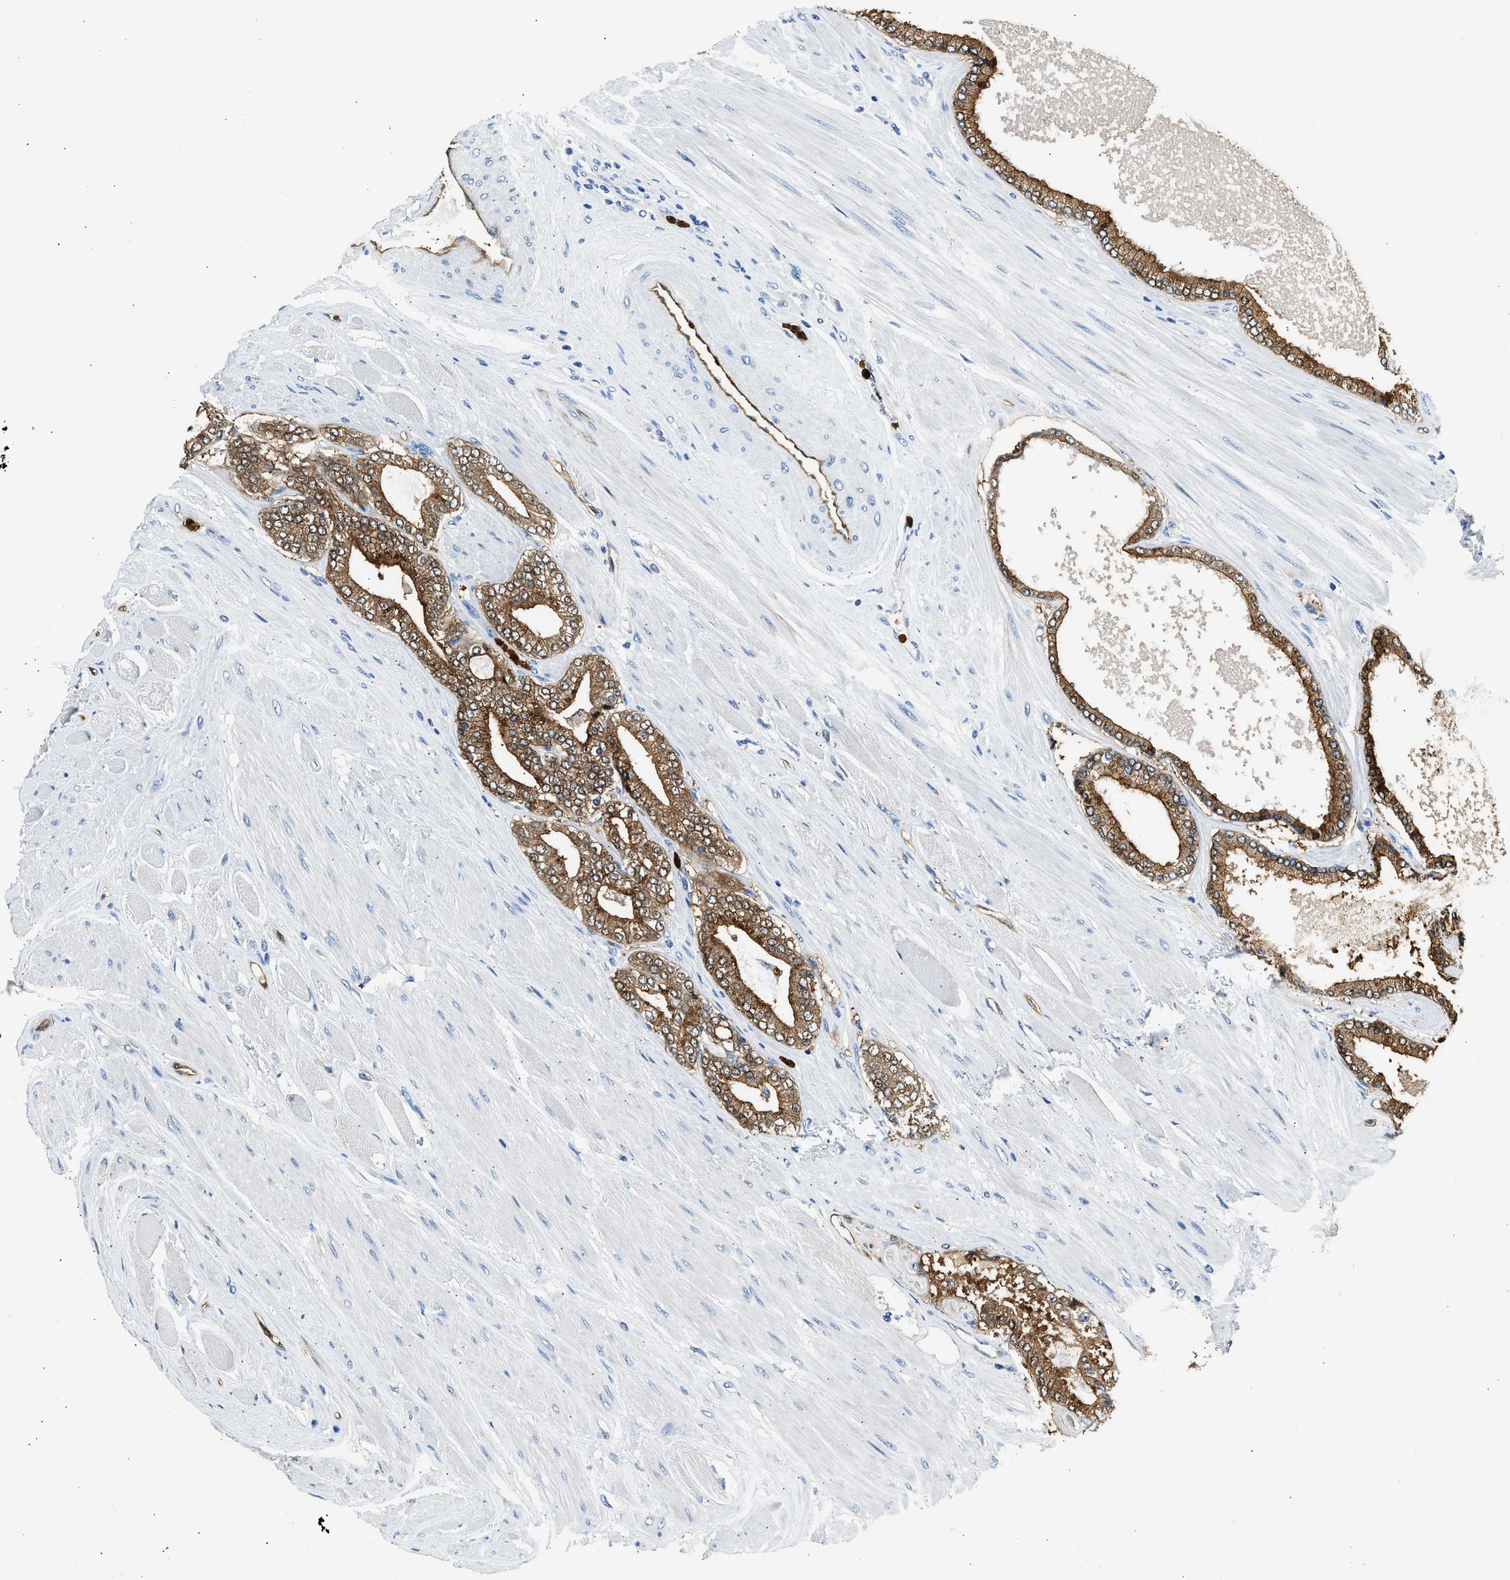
{"staining": {"intensity": "moderate", "quantity": ">75%", "location": "cytoplasmic/membranous"}, "tissue": "prostate cancer", "cell_type": "Tumor cells", "image_type": "cancer", "snomed": [{"axis": "morphology", "description": "Adenocarcinoma, High grade"}, {"axis": "topography", "description": "Prostate"}], "caption": "Moderate cytoplasmic/membranous protein positivity is seen in approximately >75% of tumor cells in prostate cancer. Using DAB (3,3'-diaminobenzidine) (brown) and hematoxylin (blue) stains, captured at high magnification using brightfield microscopy.", "gene": "ANXA3", "patient": {"sex": "male", "age": 61}}